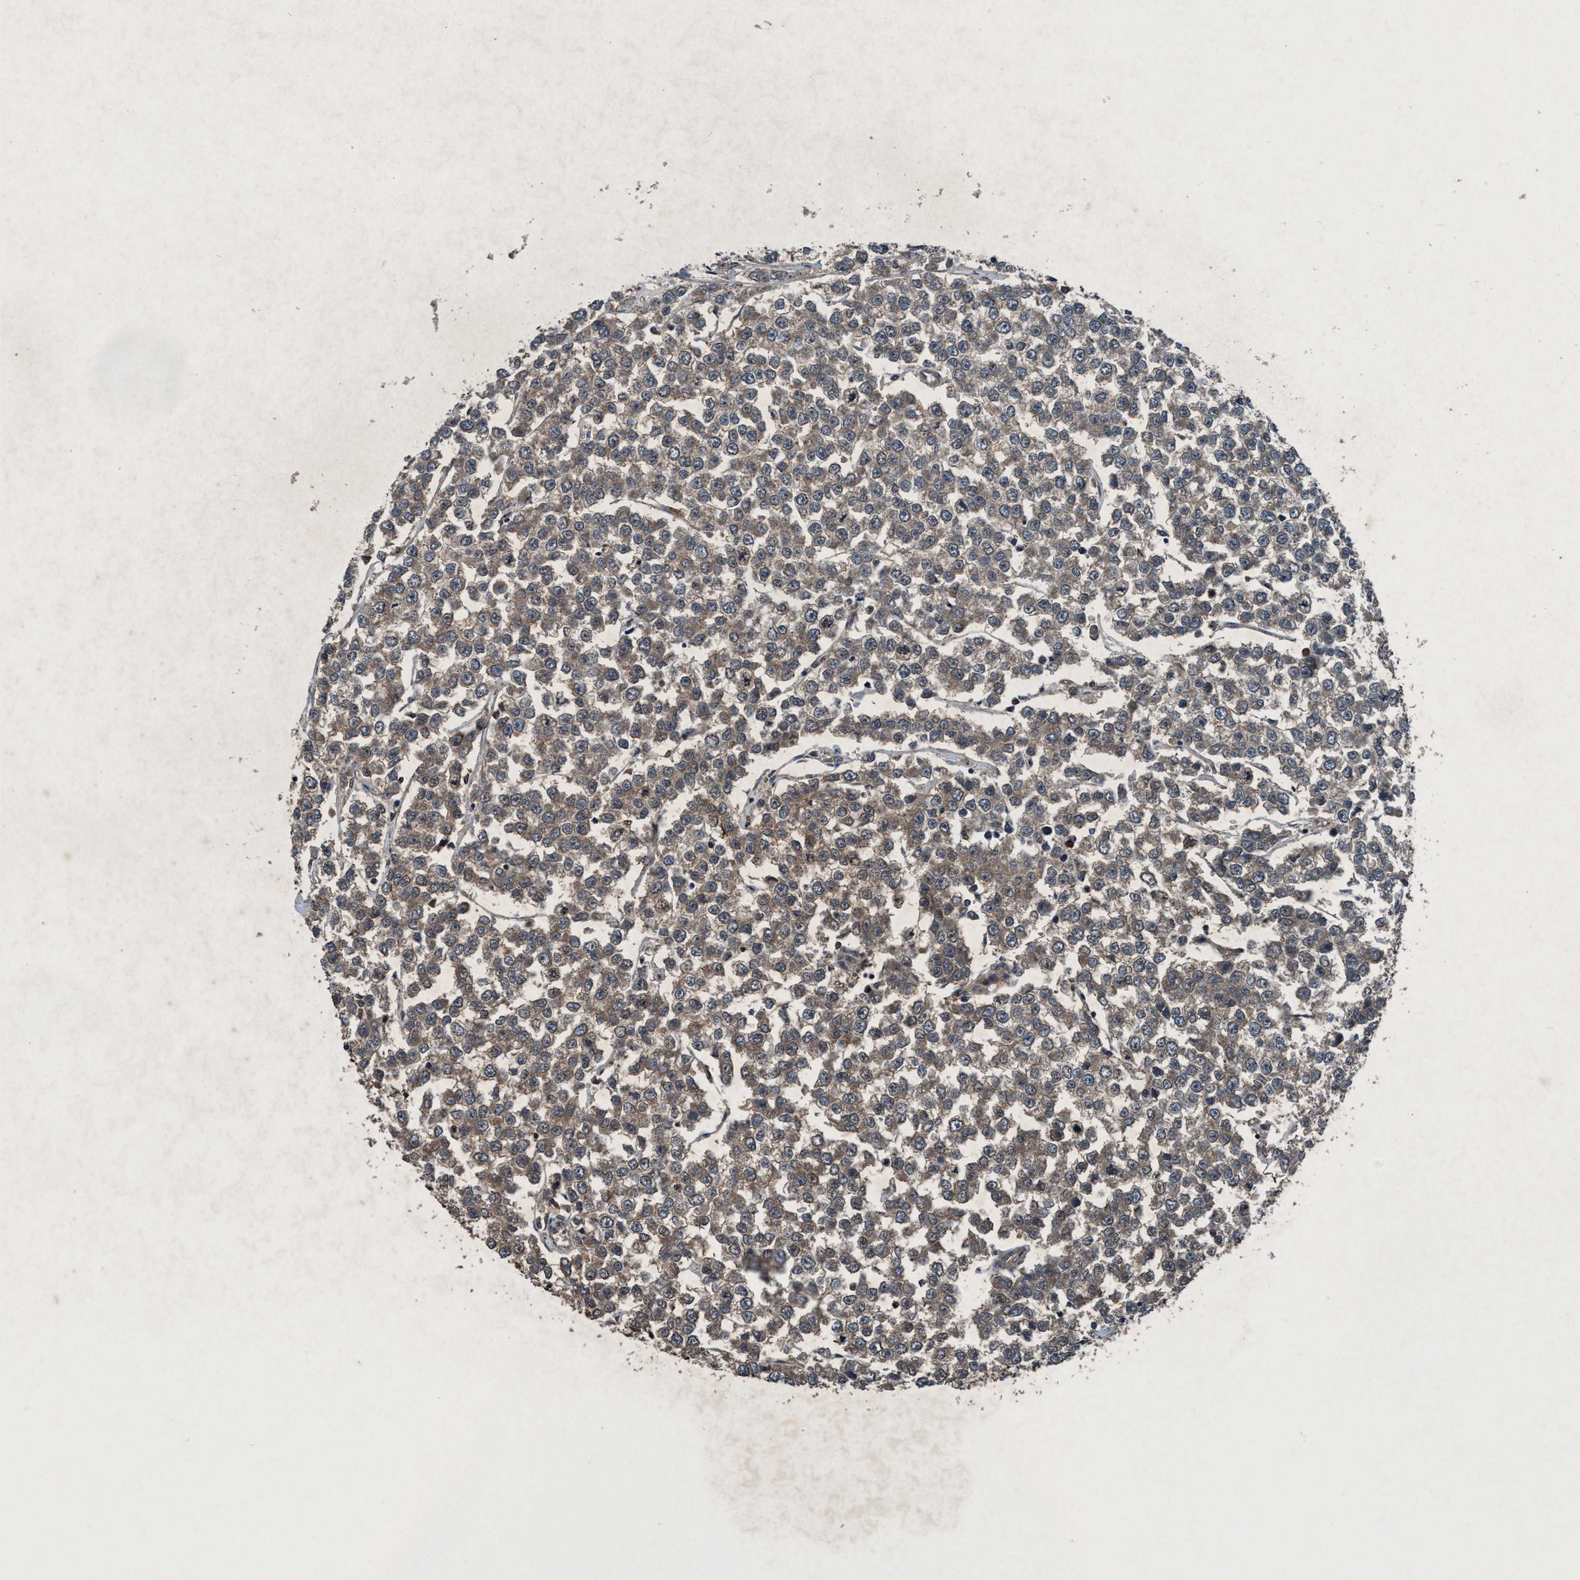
{"staining": {"intensity": "moderate", "quantity": ">75%", "location": "cytoplasmic/membranous"}, "tissue": "testis cancer", "cell_type": "Tumor cells", "image_type": "cancer", "snomed": [{"axis": "morphology", "description": "Seminoma, NOS"}, {"axis": "morphology", "description": "Carcinoma, Embryonal, NOS"}, {"axis": "topography", "description": "Testis"}], "caption": "Tumor cells show moderate cytoplasmic/membranous positivity in about >75% of cells in testis cancer. (brown staining indicates protein expression, while blue staining denotes nuclei).", "gene": "AKT1S1", "patient": {"sex": "male", "age": 52}}